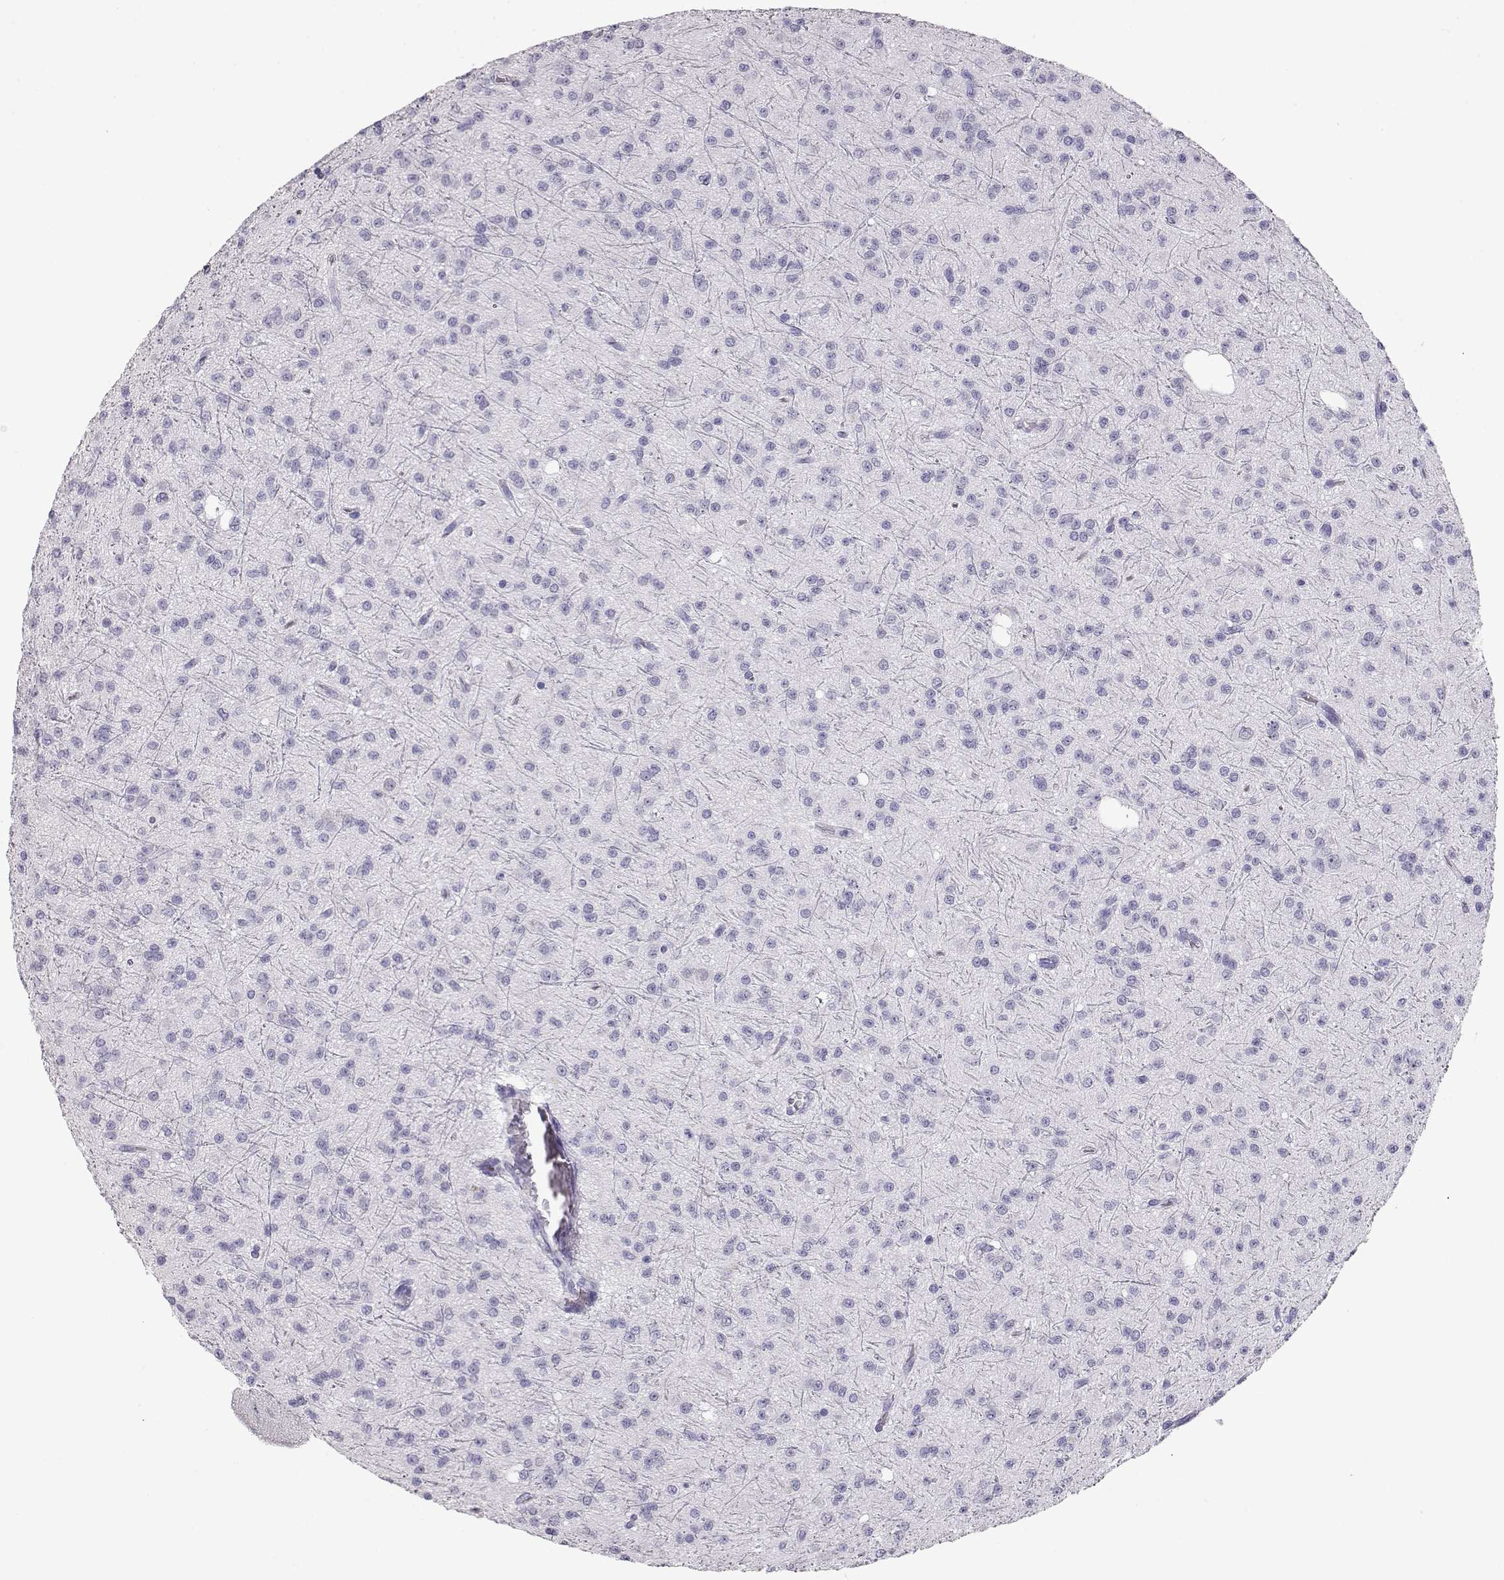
{"staining": {"intensity": "negative", "quantity": "none", "location": "none"}, "tissue": "glioma", "cell_type": "Tumor cells", "image_type": "cancer", "snomed": [{"axis": "morphology", "description": "Glioma, malignant, Low grade"}, {"axis": "topography", "description": "Brain"}], "caption": "Tumor cells are negative for brown protein staining in glioma.", "gene": "TKTL1", "patient": {"sex": "male", "age": 27}}